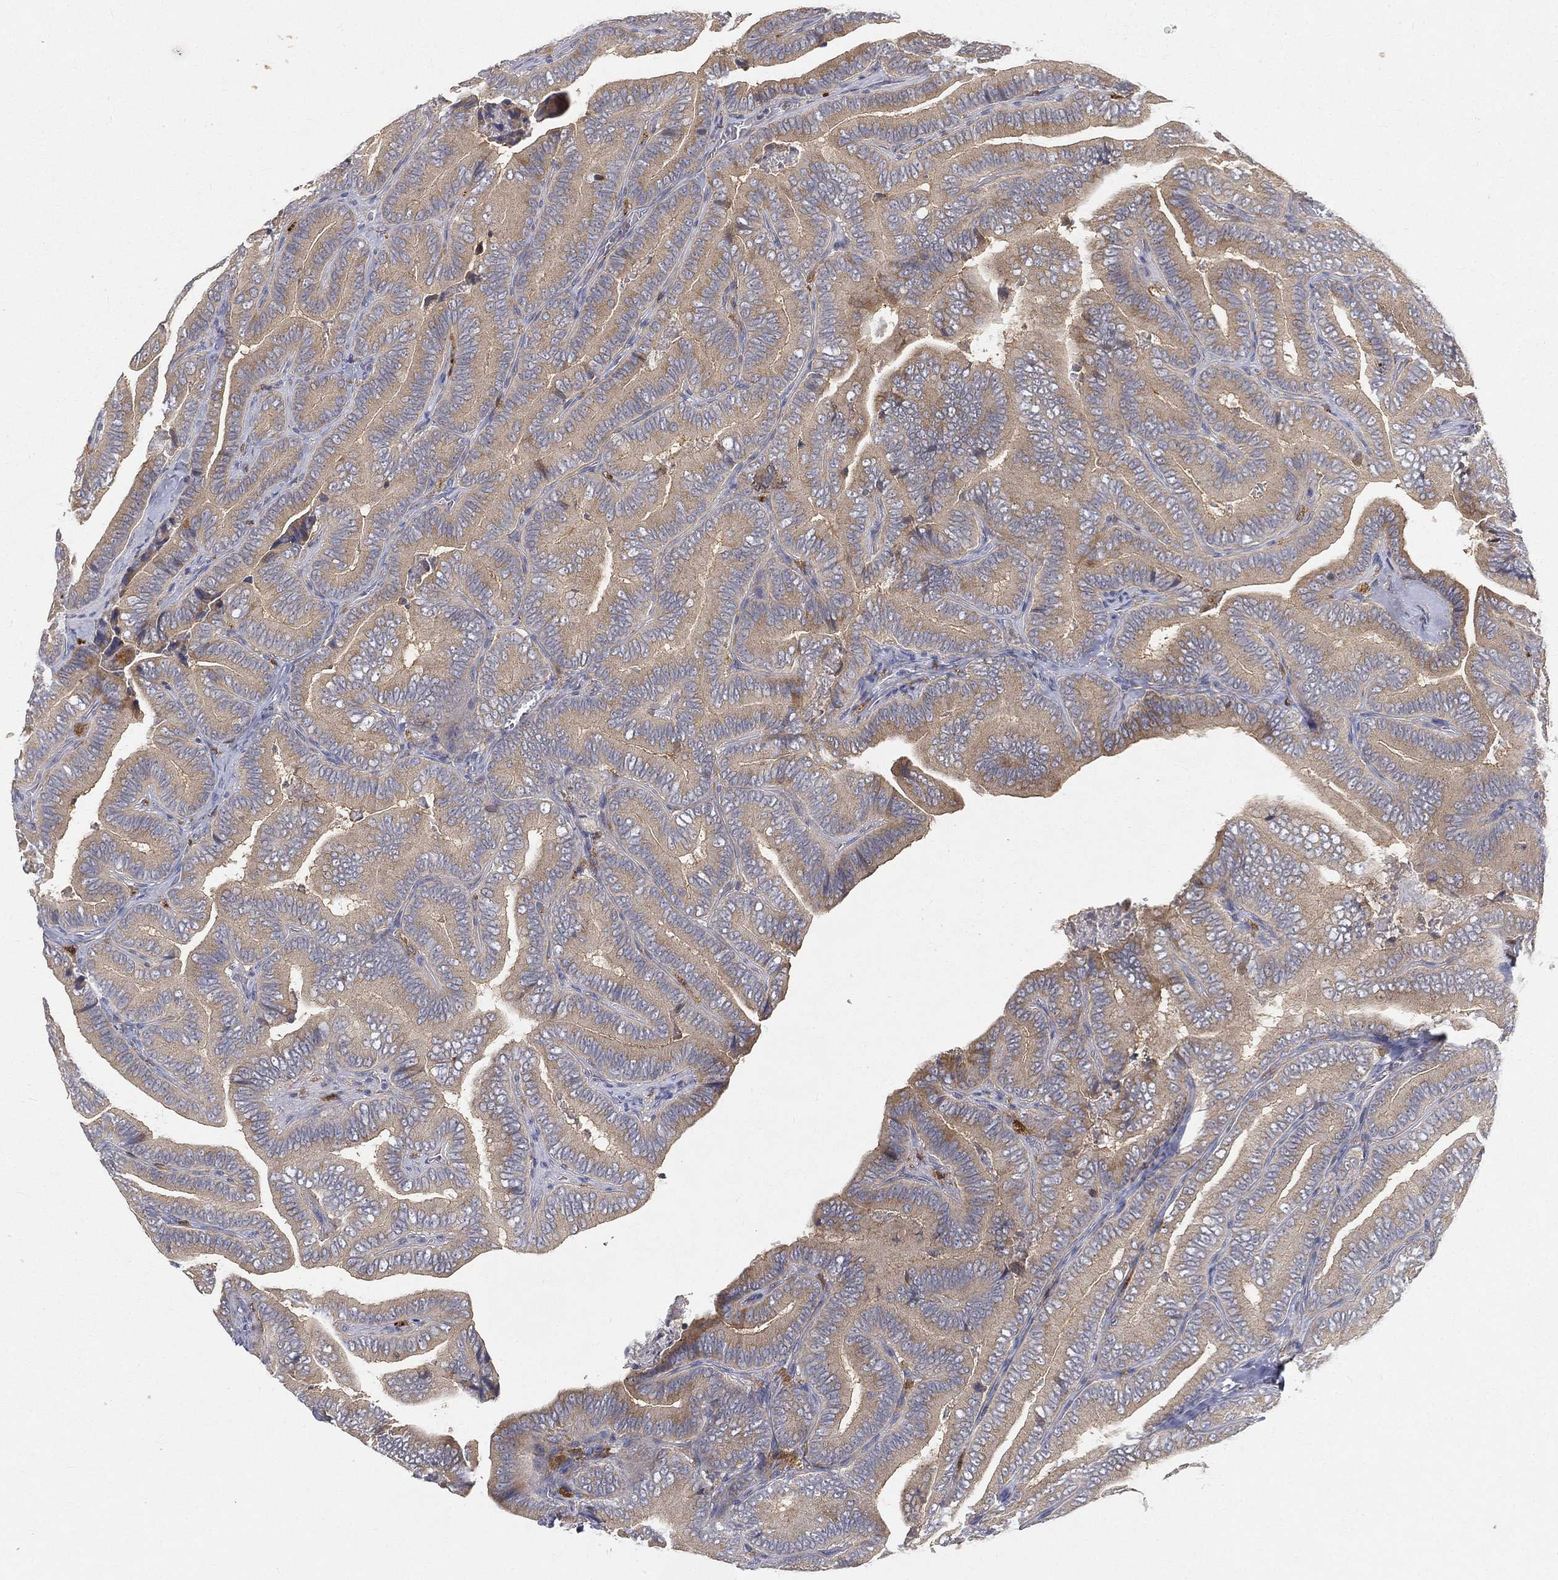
{"staining": {"intensity": "weak", "quantity": ">75%", "location": "cytoplasmic/membranous"}, "tissue": "thyroid cancer", "cell_type": "Tumor cells", "image_type": "cancer", "snomed": [{"axis": "morphology", "description": "Papillary adenocarcinoma, NOS"}, {"axis": "topography", "description": "Thyroid gland"}], "caption": "DAB (3,3'-diaminobenzidine) immunohistochemical staining of thyroid cancer exhibits weak cytoplasmic/membranous protein expression in about >75% of tumor cells.", "gene": "CTSL", "patient": {"sex": "male", "age": 61}}